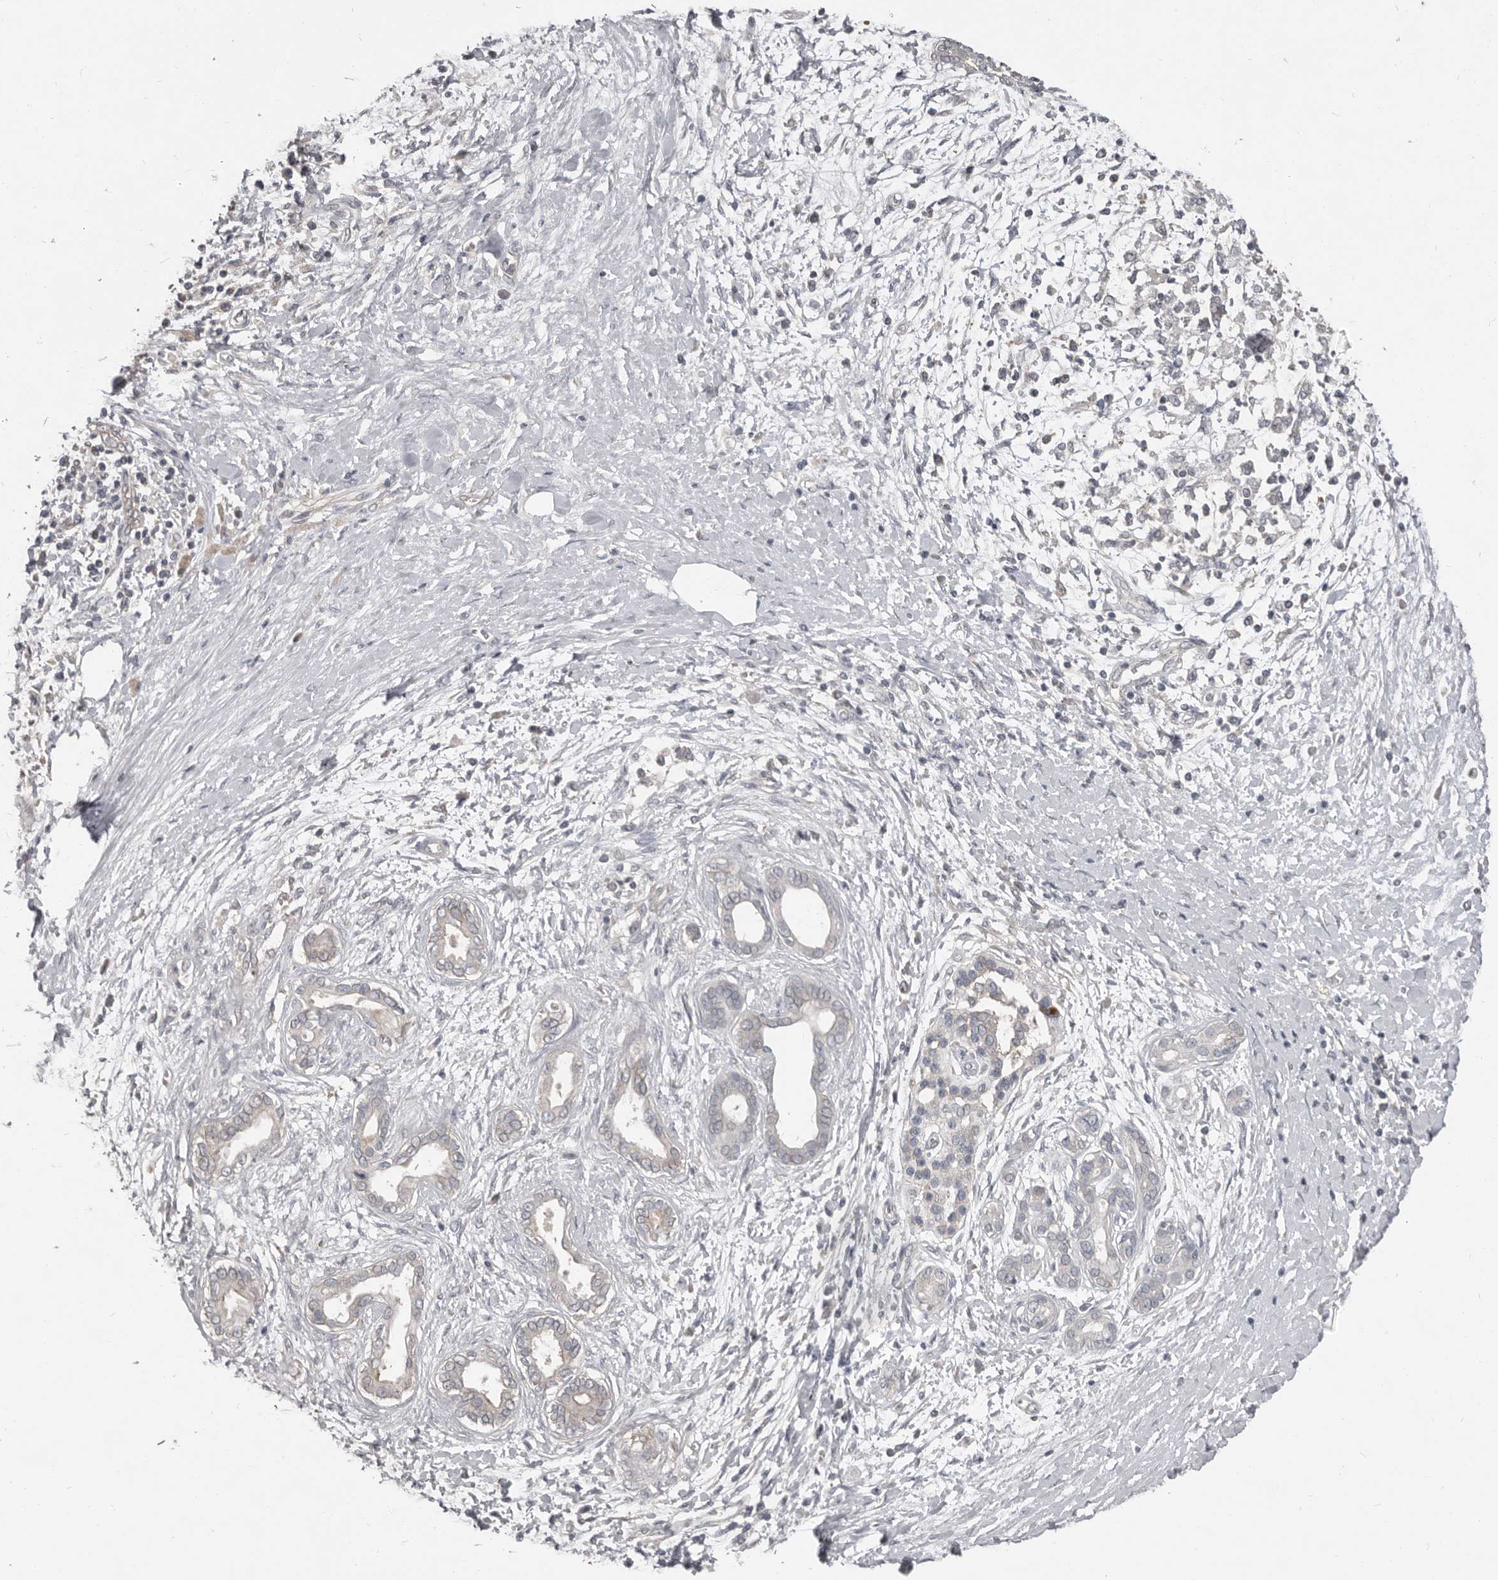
{"staining": {"intensity": "negative", "quantity": "none", "location": "none"}, "tissue": "pancreatic cancer", "cell_type": "Tumor cells", "image_type": "cancer", "snomed": [{"axis": "morphology", "description": "Adenocarcinoma, NOS"}, {"axis": "topography", "description": "Pancreas"}], "caption": "There is no significant positivity in tumor cells of pancreatic cancer (adenocarcinoma).", "gene": "CA6", "patient": {"sex": "male", "age": 58}}